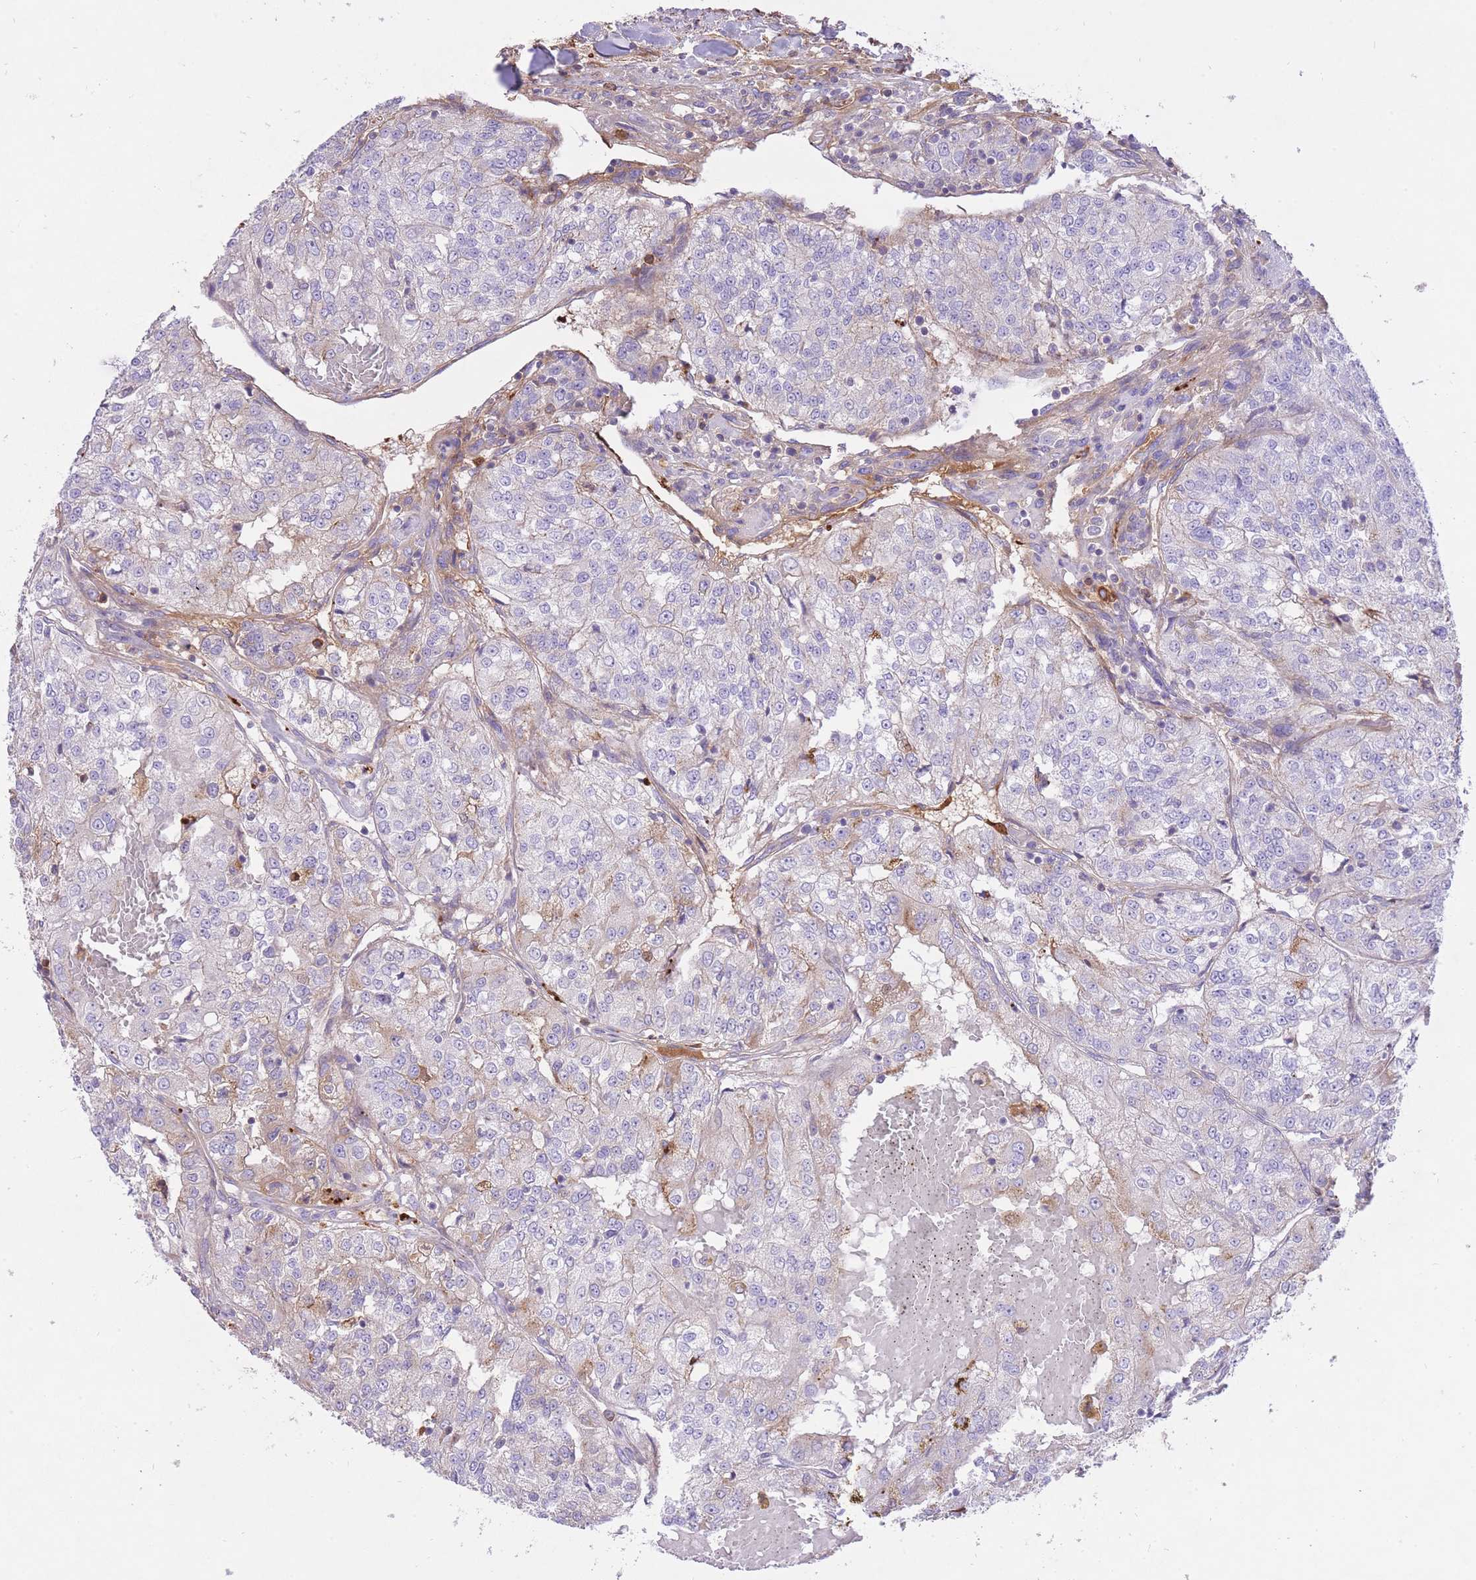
{"staining": {"intensity": "negative", "quantity": "none", "location": "none"}, "tissue": "renal cancer", "cell_type": "Tumor cells", "image_type": "cancer", "snomed": [{"axis": "morphology", "description": "Adenocarcinoma, NOS"}, {"axis": "topography", "description": "Kidney"}], "caption": "Human renal adenocarcinoma stained for a protein using immunohistochemistry (IHC) reveals no staining in tumor cells.", "gene": "HRG", "patient": {"sex": "female", "age": 63}}